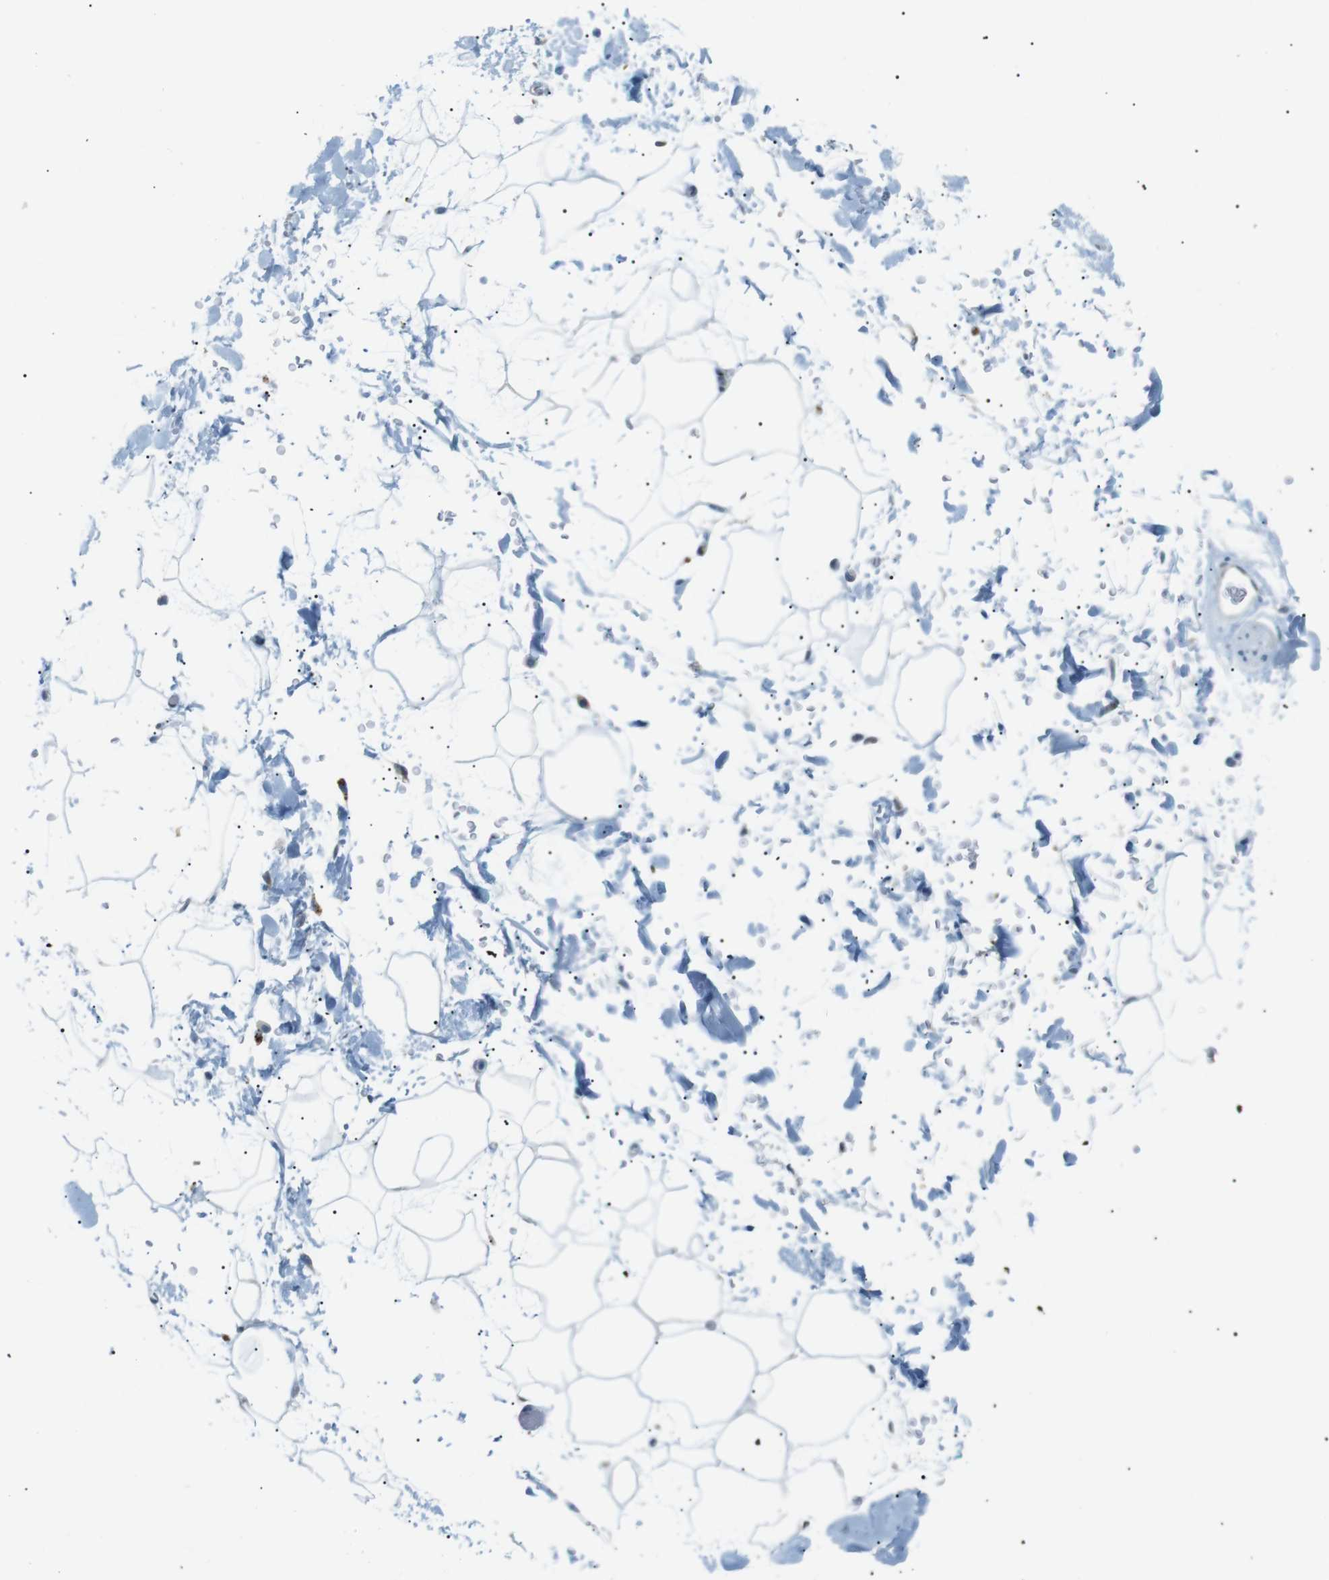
{"staining": {"intensity": "negative", "quantity": "none", "location": "none"}, "tissue": "adipose tissue", "cell_type": "Adipocytes", "image_type": "normal", "snomed": [{"axis": "morphology", "description": "Normal tissue, NOS"}, {"axis": "topography", "description": "Soft tissue"}], "caption": "Protein analysis of normal adipose tissue reveals no significant positivity in adipocytes.", "gene": "B4GALNT2", "patient": {"sex": "male", "age": 72}}